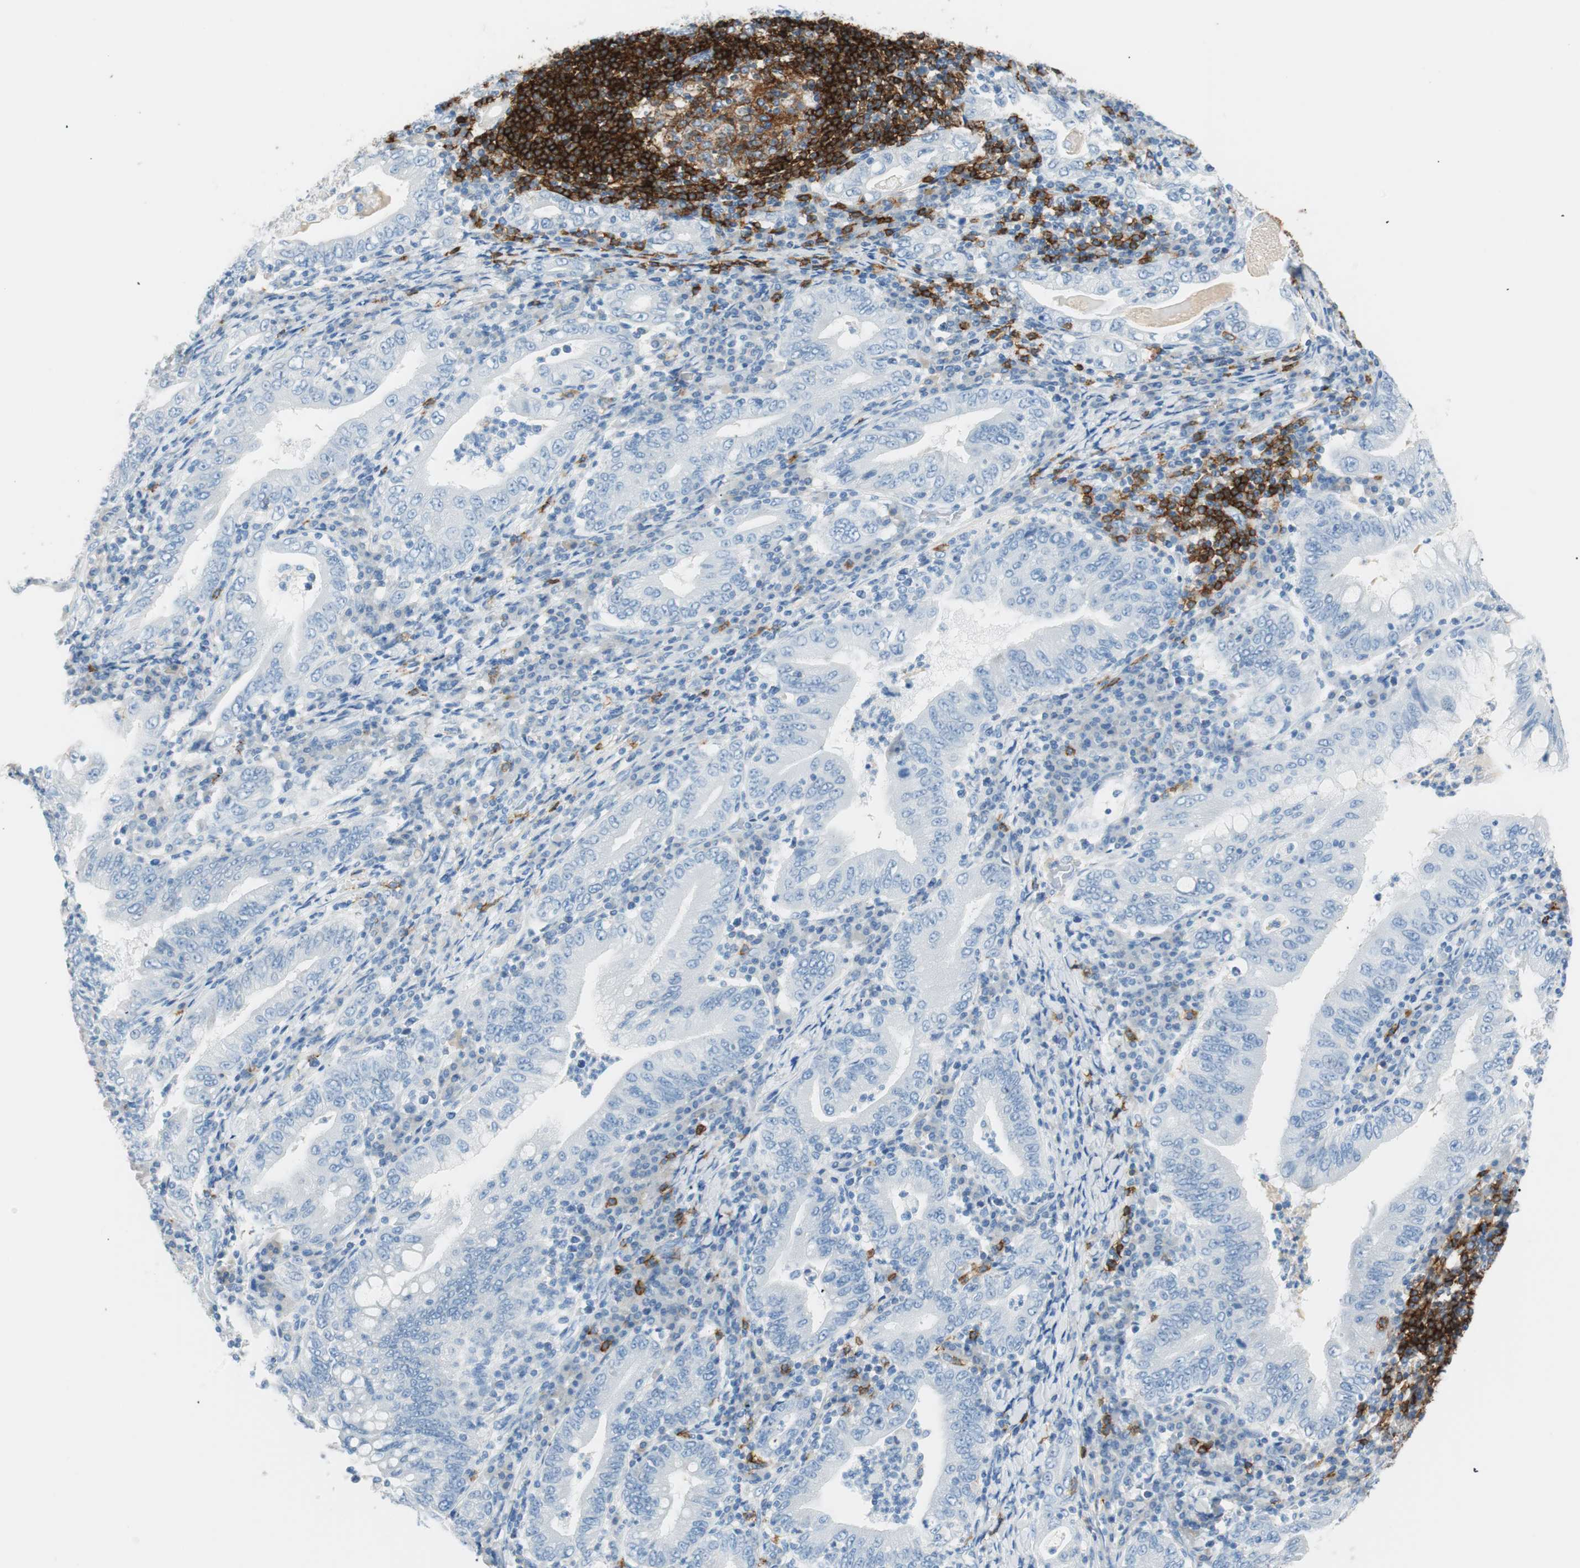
{"staining": {"intensity": "negative", "quantity": "none", "location": "none"}, "tissue": "stomach cancer", "cell_type": "Tumor cells", "image_type": "cancer", "snomed": [{"axis": "morphology", "description": "Normal tissue, NOS"}, {"axis": "morphology", "description": "Adenocarcinoma, NOS"}, {"axis": "topography", "description": "Esophagus"}, {"axis": "topography", "description": "Stomach, upper"}, {"axis": "topography", "description": "Peripheral nerve tissue"}], "caption": "Tumor cells show no significant protein expression in stomach cancer (adenocarcinoma).", "gene": "TNFRSF13C", "patient": {"sex": "male", "age": 62}}